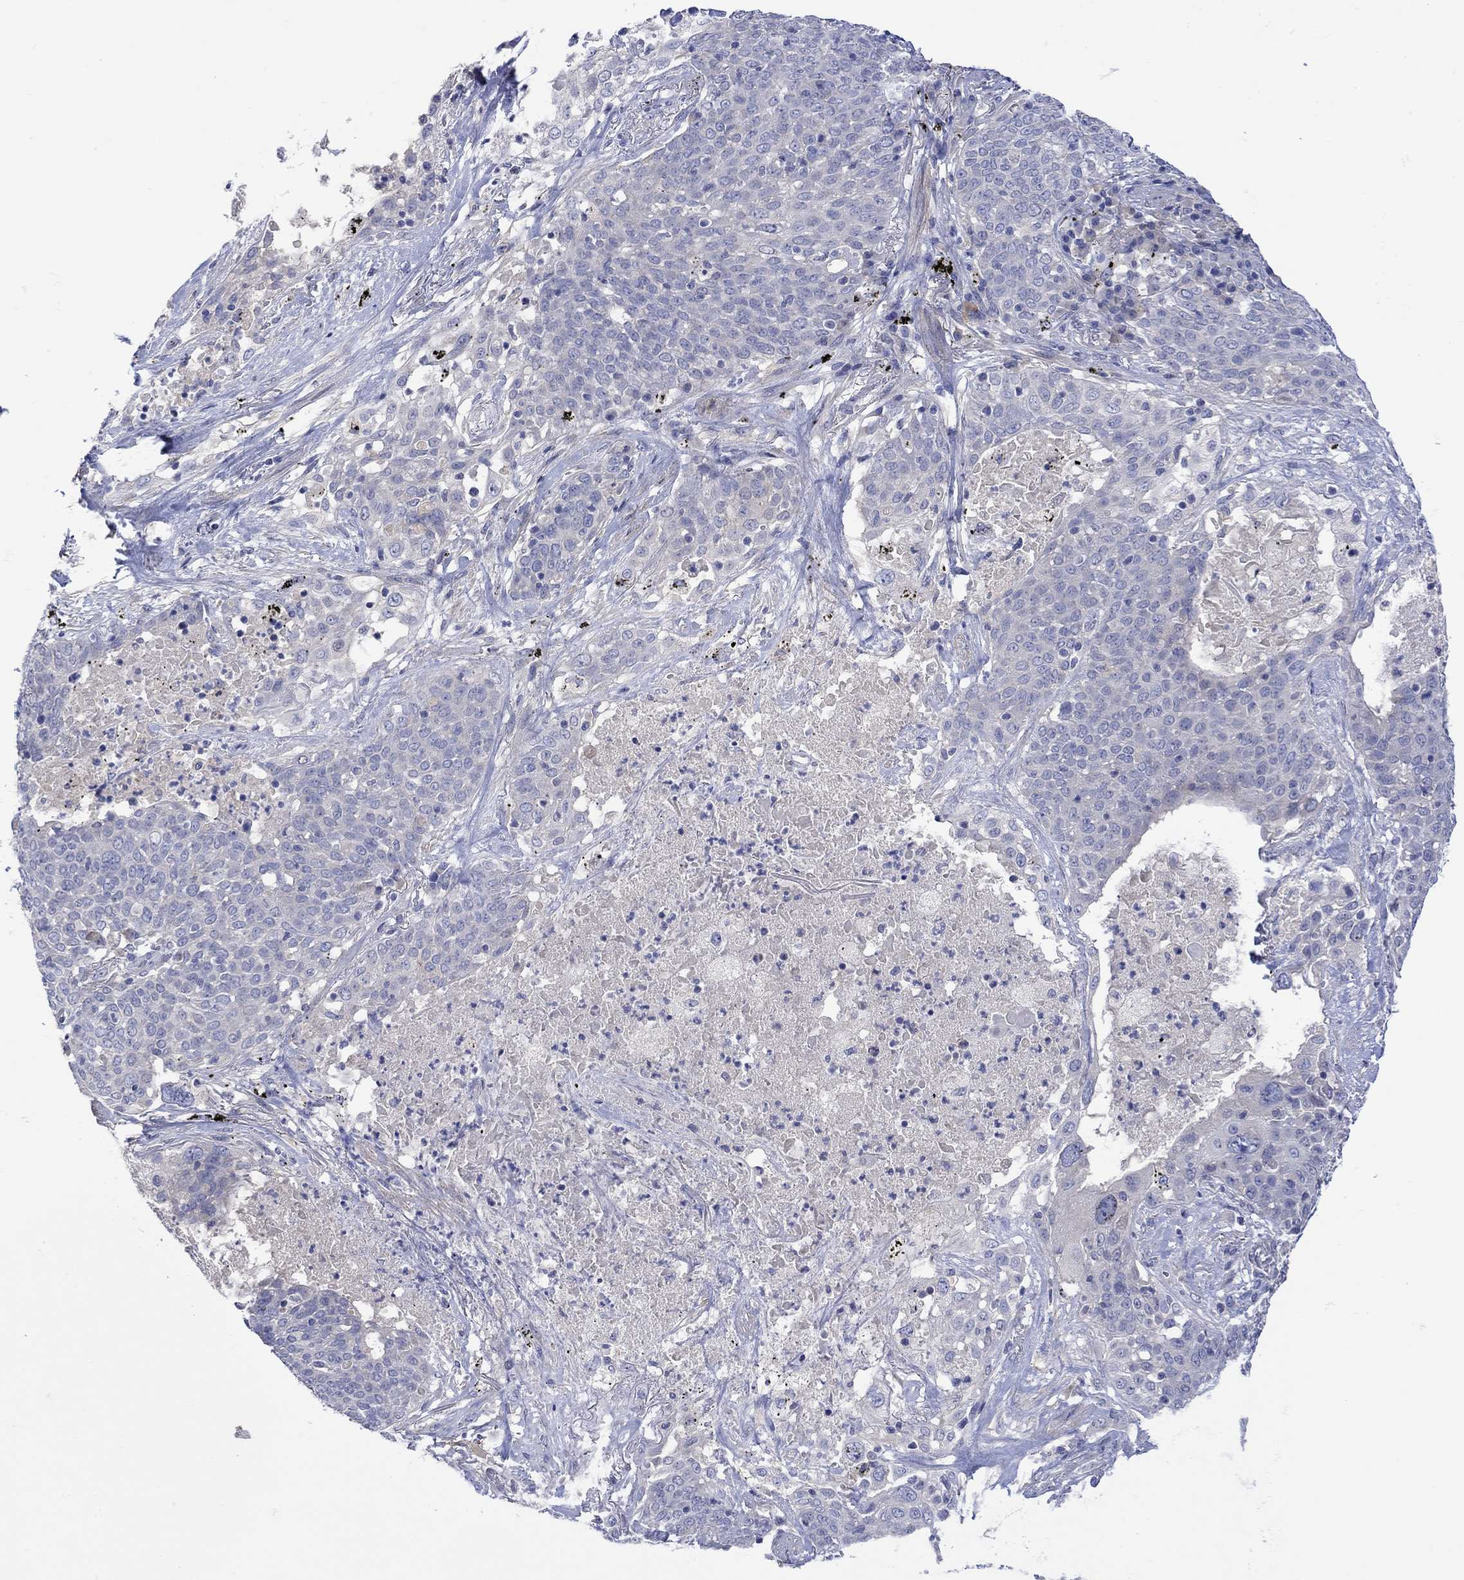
{"staining": {"intensity": "negative", "quantity": "none", "location": "none"}, "tissue": "lung cancer", "cell_type": "Tumor cells", "image_type": "cancer", "snomed": [{"axis": "morphology", "description": "Squamous cell carcinoma, NOS"}, {"axis": "topography", "description": "Lung"}], "caption": "DAB (3,3'-diaminobenzidine) immunohistochemical staining of human lung cancer (squamous cell carcinoma) reveals no significant positivity in tumor cells.", "gene": "MSI1", "patient": {"sex": "male", "age": 82}}